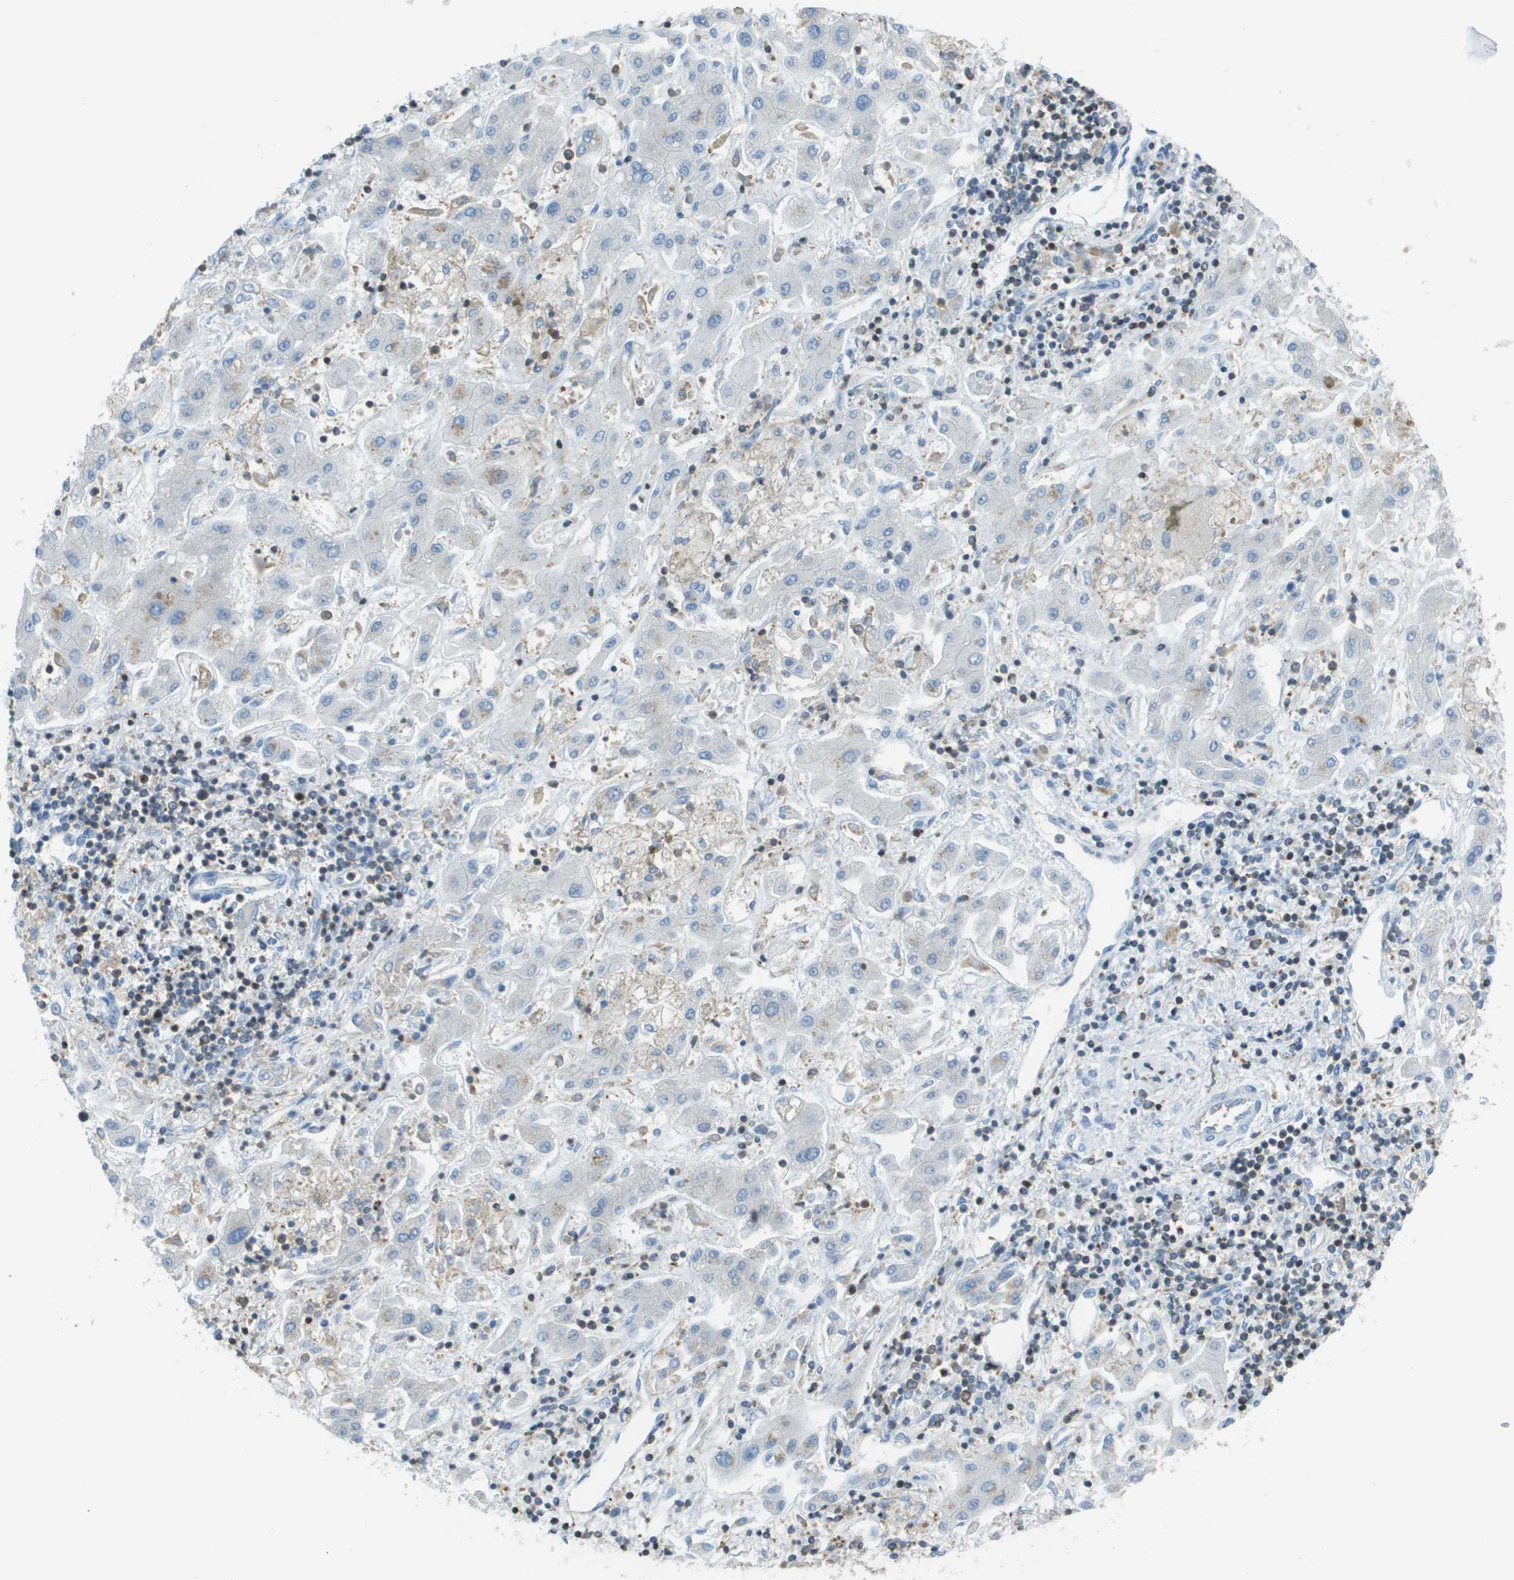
{"staining": {"intensity": "negative", "quantity": "none", "location": "none"}, "tissue": "liver cancer", "cell_type": "Tumor cells", "image_type": "cancer", "snomed": [{"axis": "morphology", "description": "Cholangiocarcinoma"}, {"axis": "topography", "description": "Liver"}], "caption": "Tumor cells are negative for protein expression in human liver cancer (cholangiocarcinoma).", "gene": "APBB1IP", "patient": {"sex": "male", "age": 50}}